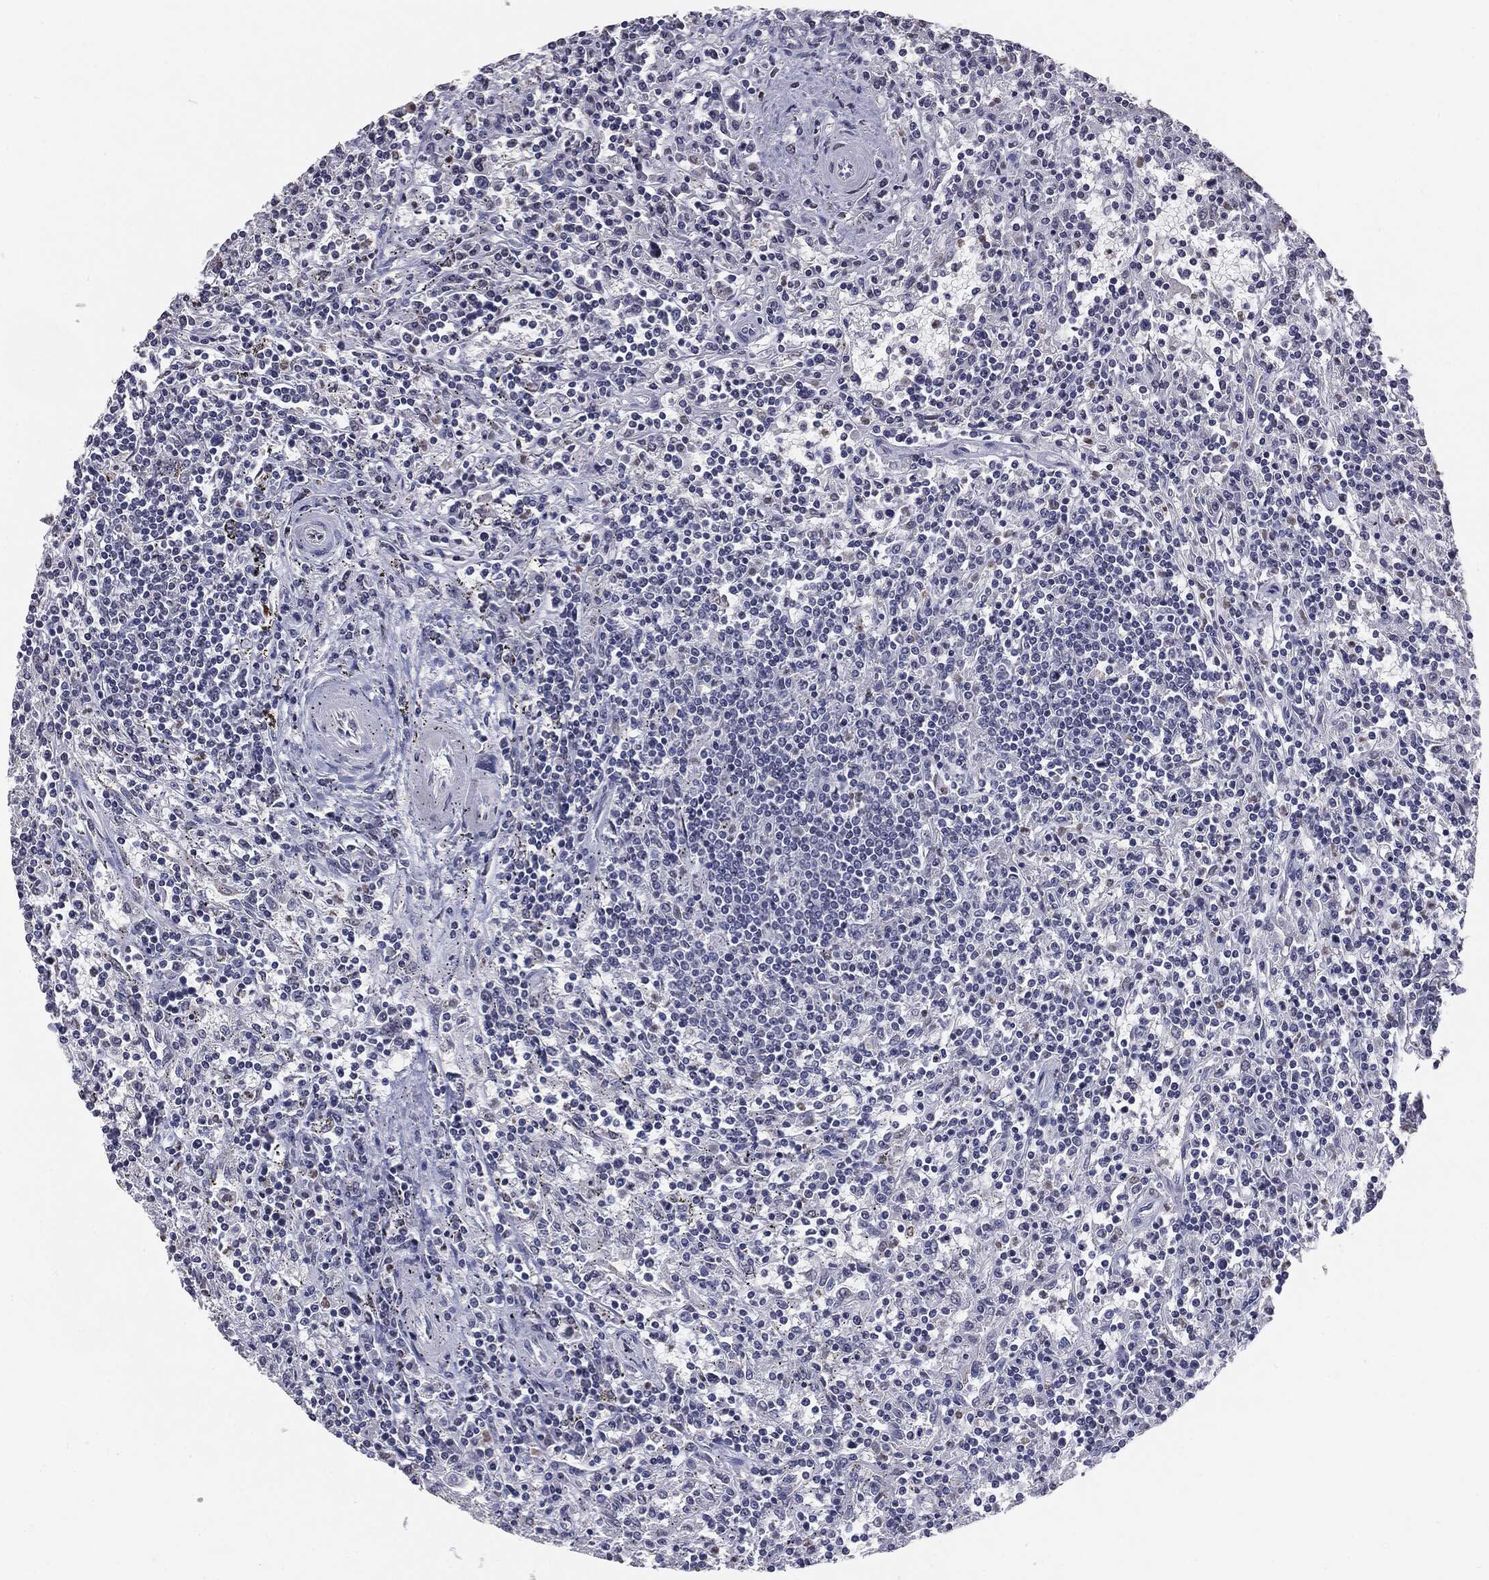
{"staining": {"intensity": "negative", "quantity": "none", "location": "none"}, "tissue": "lymphoma", "cell_type": "Tumor cells", "image_type": "cancer", "snomed": [{"axis": "morphology", "description": "Malignant lymphoma, non-Hodgkin's type, Low grade"}, {"axis": "topography", "description": "Spleen"}], "caption": "Immunohistochemical staining of malignant lymphoma, non-Hodgkin's type (low-grade) exhibits no significant positivity in tumor cells.", "gene": "SERPINB4", "patient": {"sex": "male", "age": 62}}